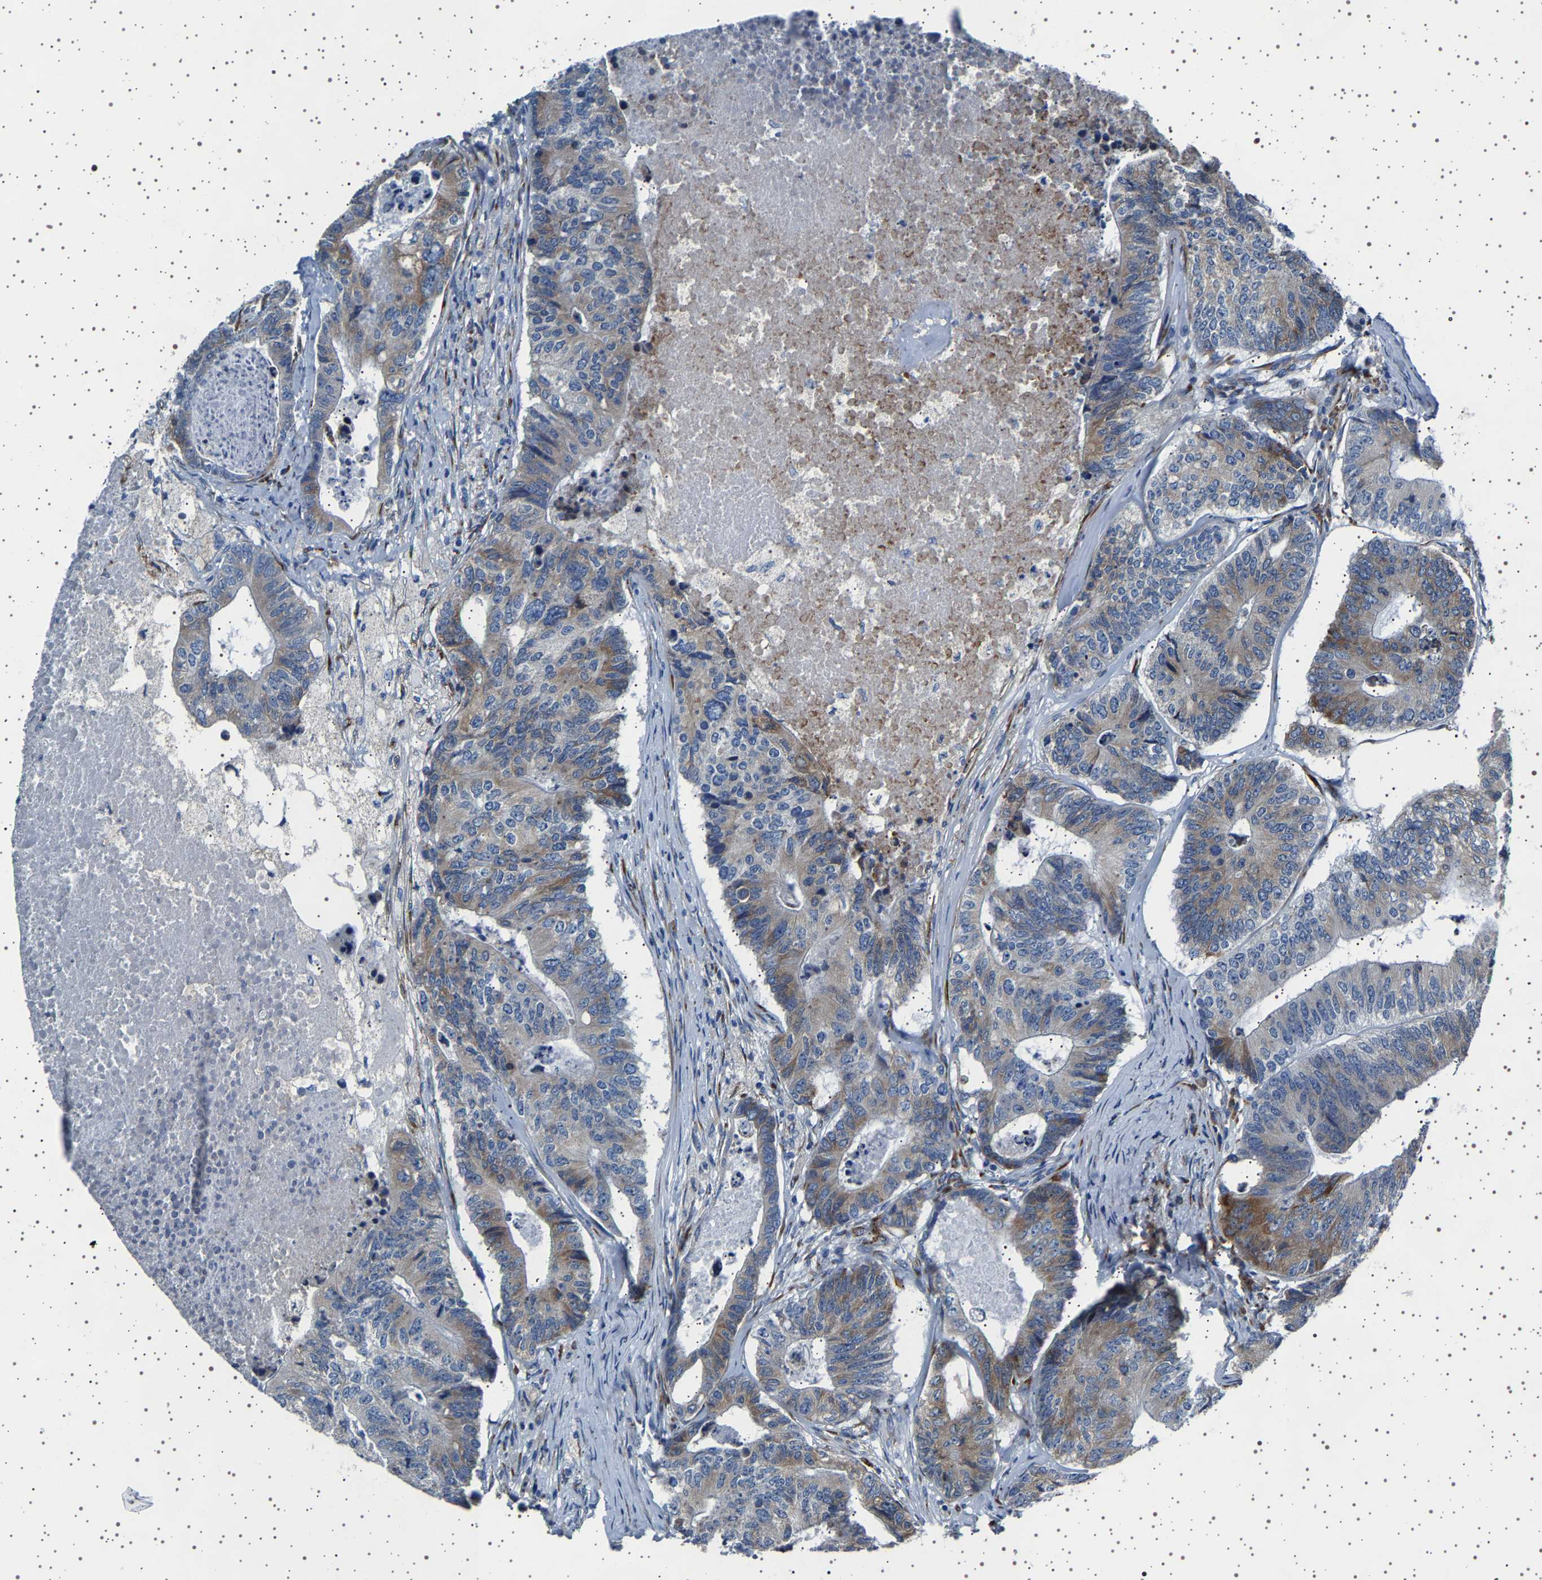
{"staining": {"intensity": "moderate", "quantity": "<25%", "location": "cytoplasmic/membranous"}, "tissue": "colorectal cancer", "cell_type": "Tumor cells", "image_type": "cancer", "snomed": [{"axis": "morphology", "description": "Adenocarcinoma, NOS"}, {"axis": "topography", "description": "Colon"}], "caption": "Immunohistochemical staining of human adenocarcinoma (colorectal) reveals low levels of moderate cytoplasmic/membranous staining in approximately <25% of tumor cells. The protein is shown in brown color, while the nuclei are stained blue.", "gene": "FTCD", "patient": {"sex": "female", "age": 67}}